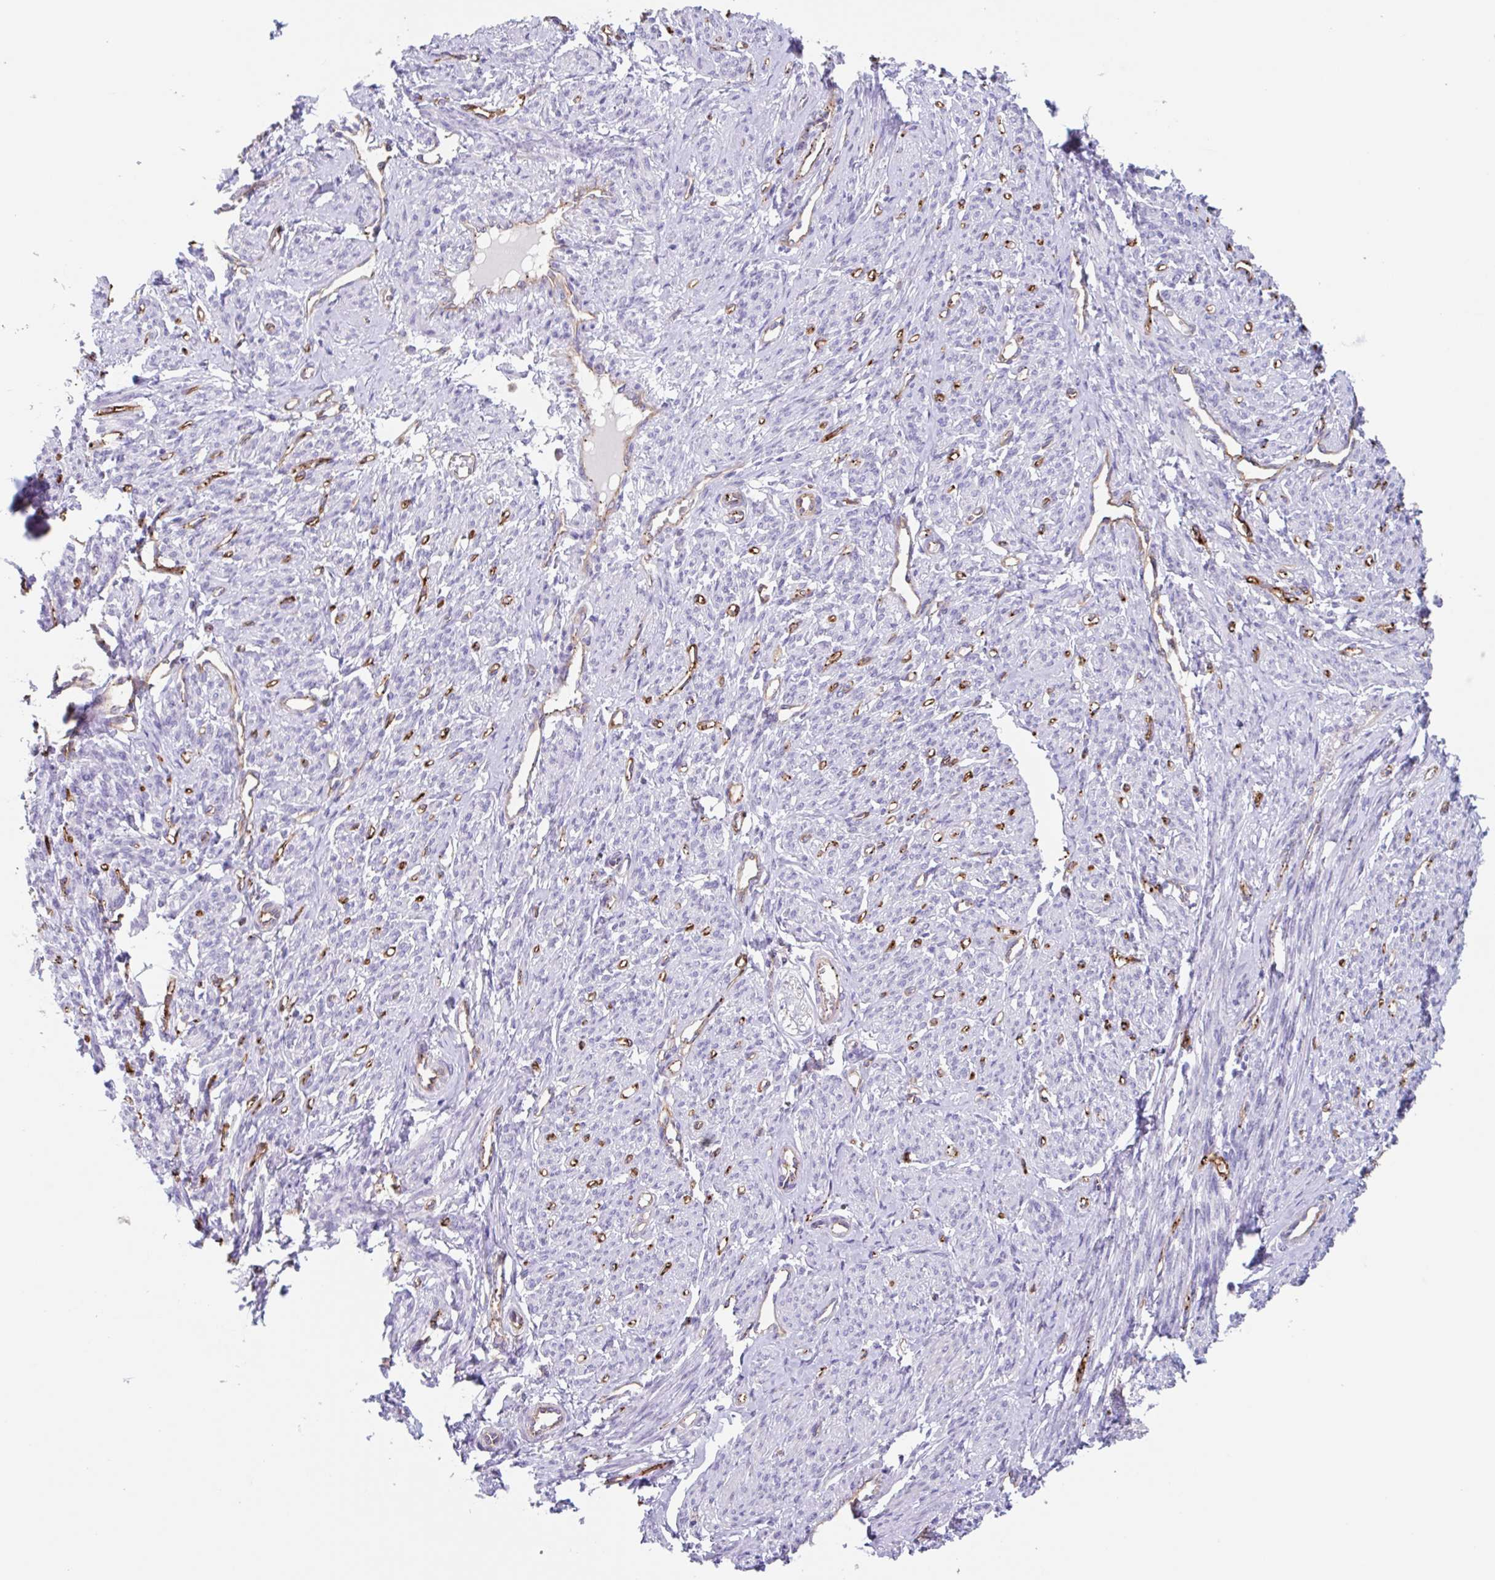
{"staining": {"intensity": "negative", "quantity": "none", "location": "none"}, "tissue": "smooth muscle", "cell_type": "Smooth muscle cells", "image_type": "normal", "snomed": [{"axis": "morphology", "description": "Normal tissue, NOS"}, {"axis": "topography", "description": "Smooth muscle"}], "caption": "Immunohistochemical staining of benign human smooth muscle reveals no significant staining in smooth muscle cells. The staining was performed using DAB (3,3'-diaminobenzidine) to visualize the protein expression in brown, while the nuclei were stained in blue with hematoxylin (Magnification: 20x).", "gene": "EHD4", "patient": {"sex": "female", "age": 65}}